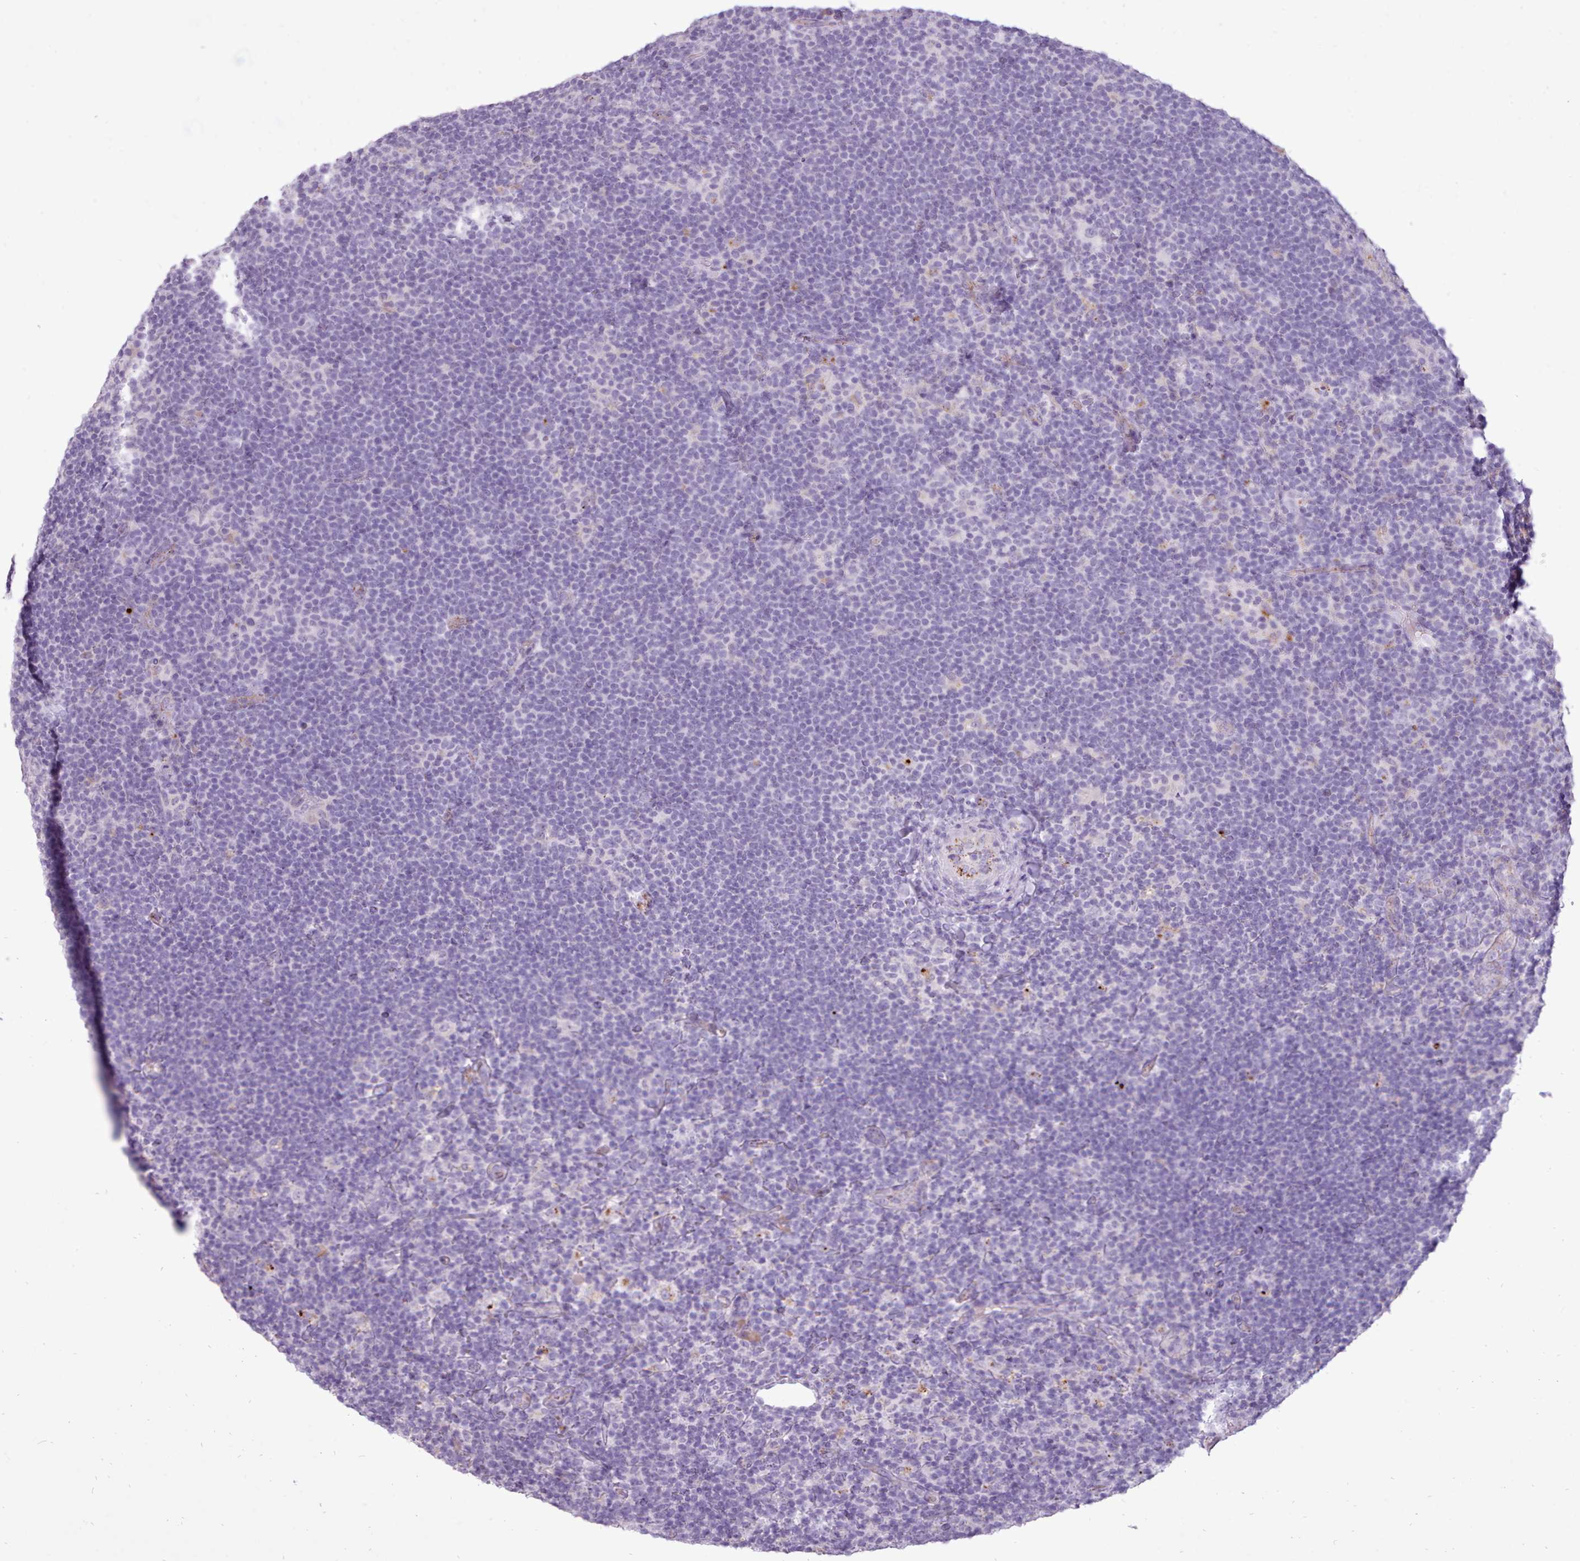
{"staining": {"intensity": "negative", "quantity": "none", "location": "none"}, "tissue": "lymphoma", "cell_type": "Tumor cells", "image_type": "cancer", "snomed": [{"axis": "morphology", "description": "Hodgkin's disease, NOS"}, {"axis": "topography", "description": "Lymph node"}], "caption": "Tumor cells are negative for protein expression in human Hodgkin's disease.", "gene": "ATRAID", "patient": {"sex": "female", "age": 57}}